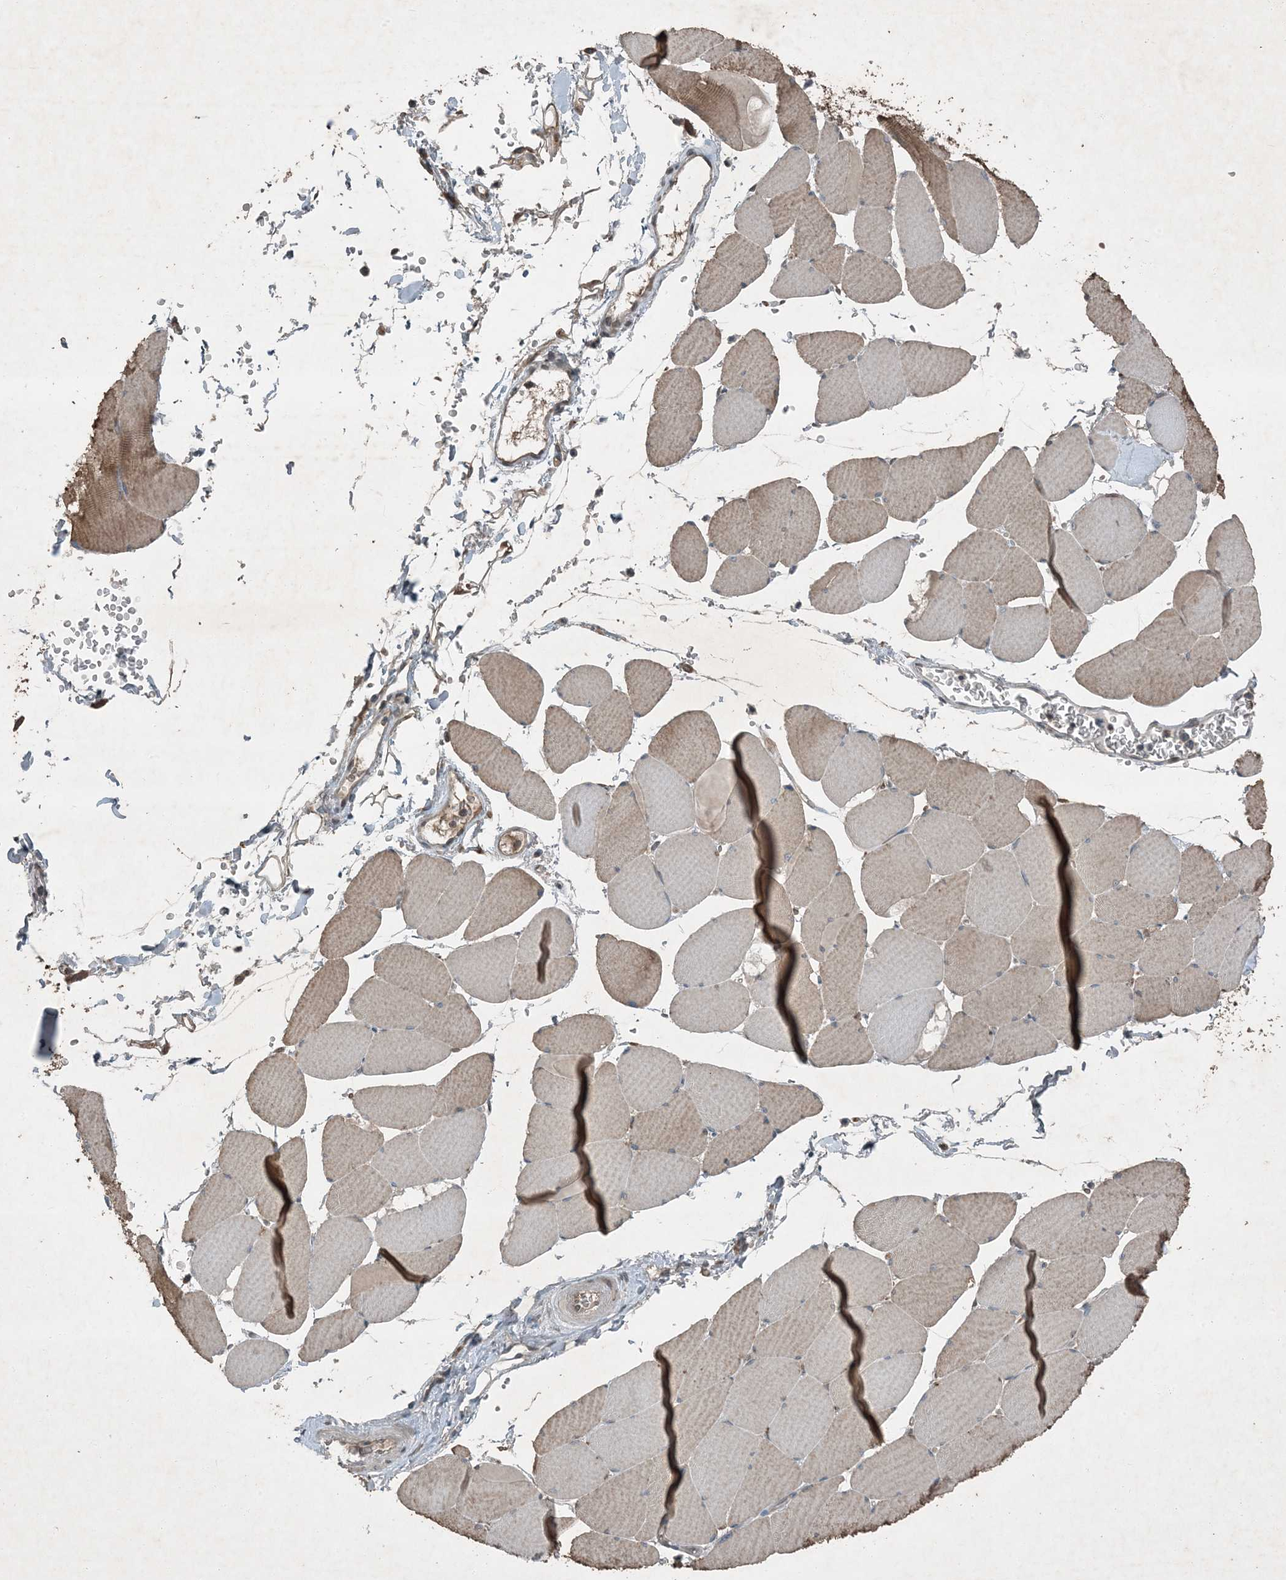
{"staining": {"intensity": "moderate", "quantity": "25%-75%", "location": "cytoplasmic/membranous"}, "tissue": "skeletal muscle", "cell_type": "Myocytes", "image_type": "normal", "snomed": [{"axis": "morphology", "description": "Normal tissue, NOS"}, {"axis": "topography", "description": "Skeletal muscle"}, {"axis": "topography", "description": "Head-Neck"}], "caption": "A high-resolution image shows IHC staining of benign skeletal muscle, which exhibits moderate cytoplasmic/membranous positivity in approximately 25%-75% of myocytes.", "gene": "MDN1", "patient": {"sex": "male", "age": 66}}